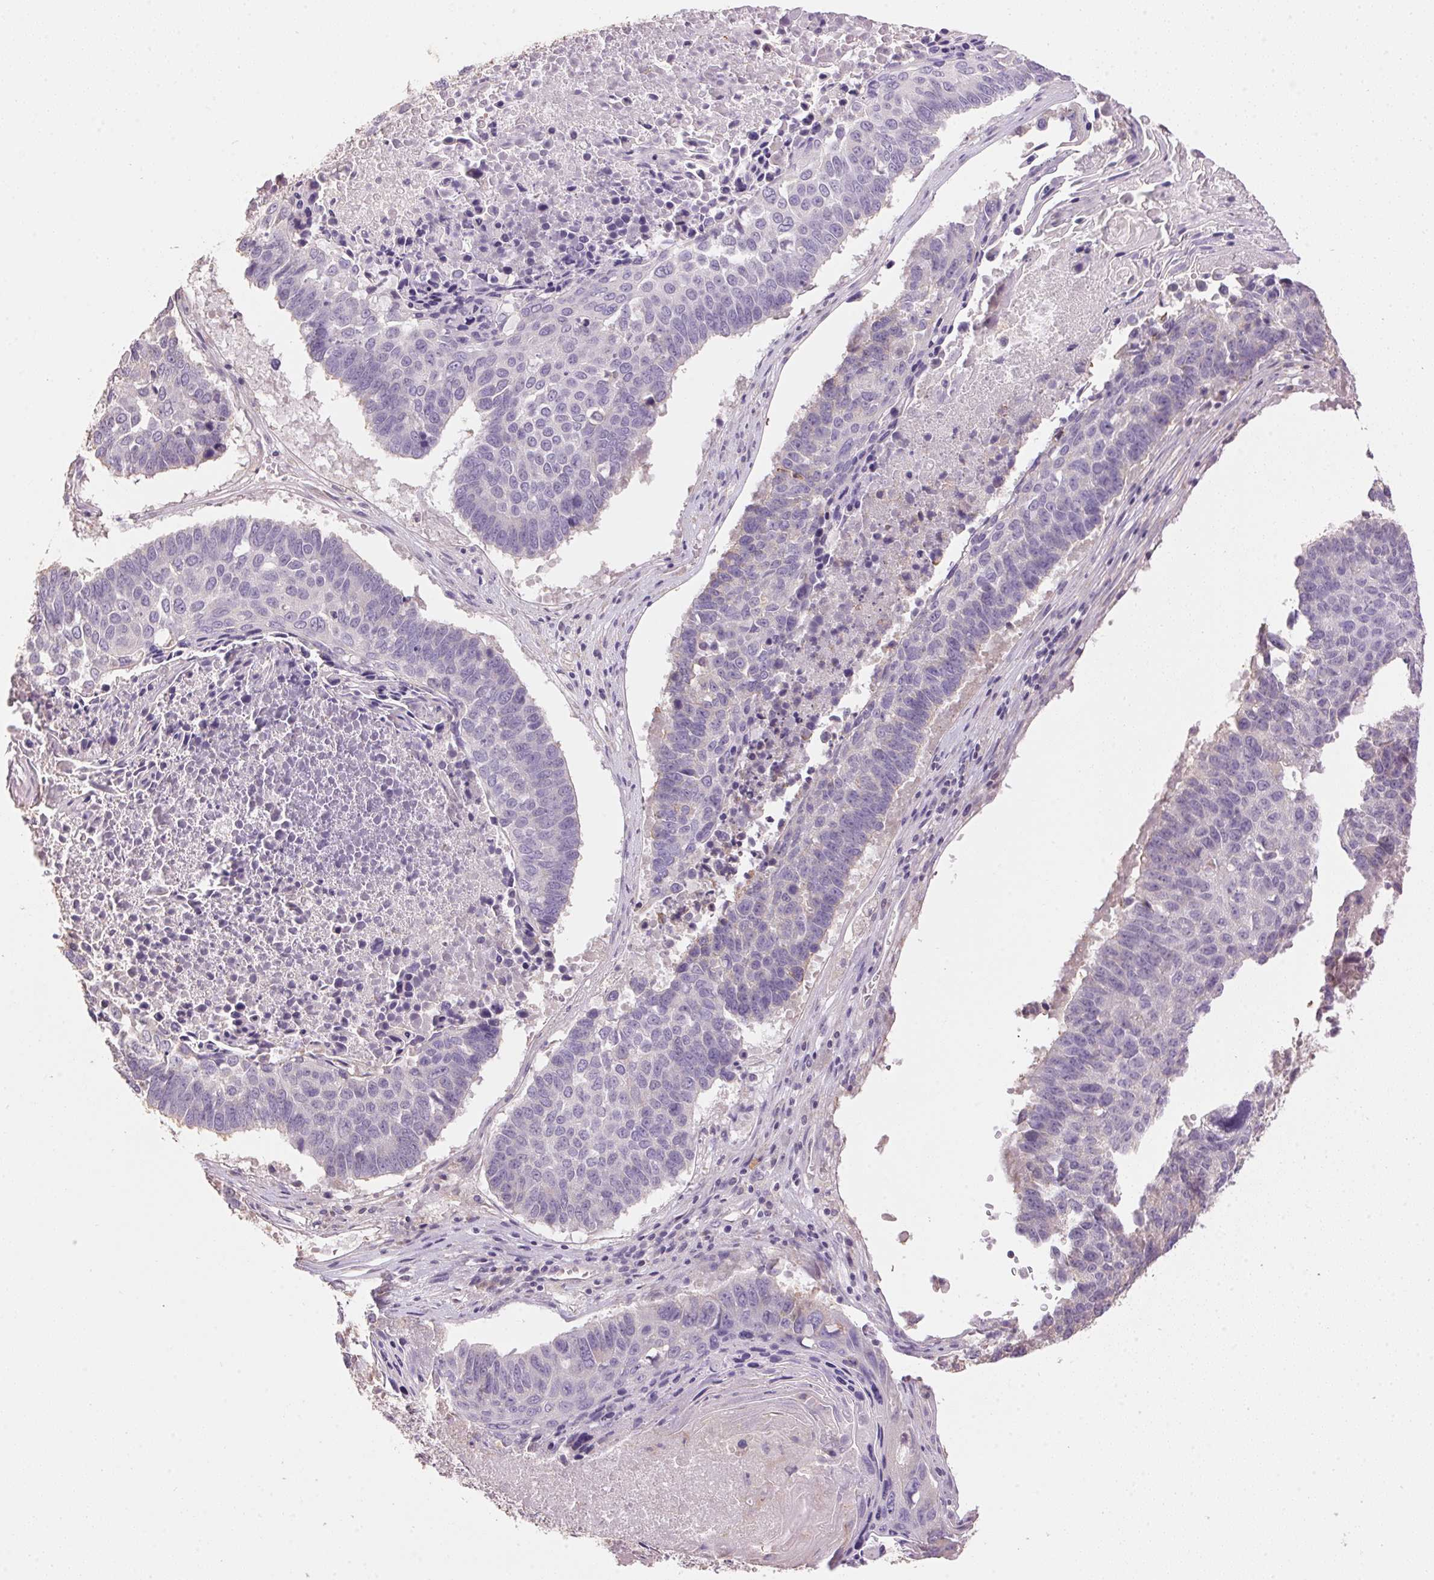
{"staining": {"intensity": "negative", "quantity": "none", "location": "none"}, "tissue": "lung cancer", "cell_type": "Tumor cells", "image_type": "cancer", "snomed": [{"axis": "morphology", "description": "Squamous cell carcinoma, NOS"}, {"axis": "topography", "description": "Lung"}], "caption": "Tumor cells are negative for protein expression in human lung cancer (squamous cell carcinoma).", "gene": "LYZL6", "patient": {"sex": "male", "age": 73}}